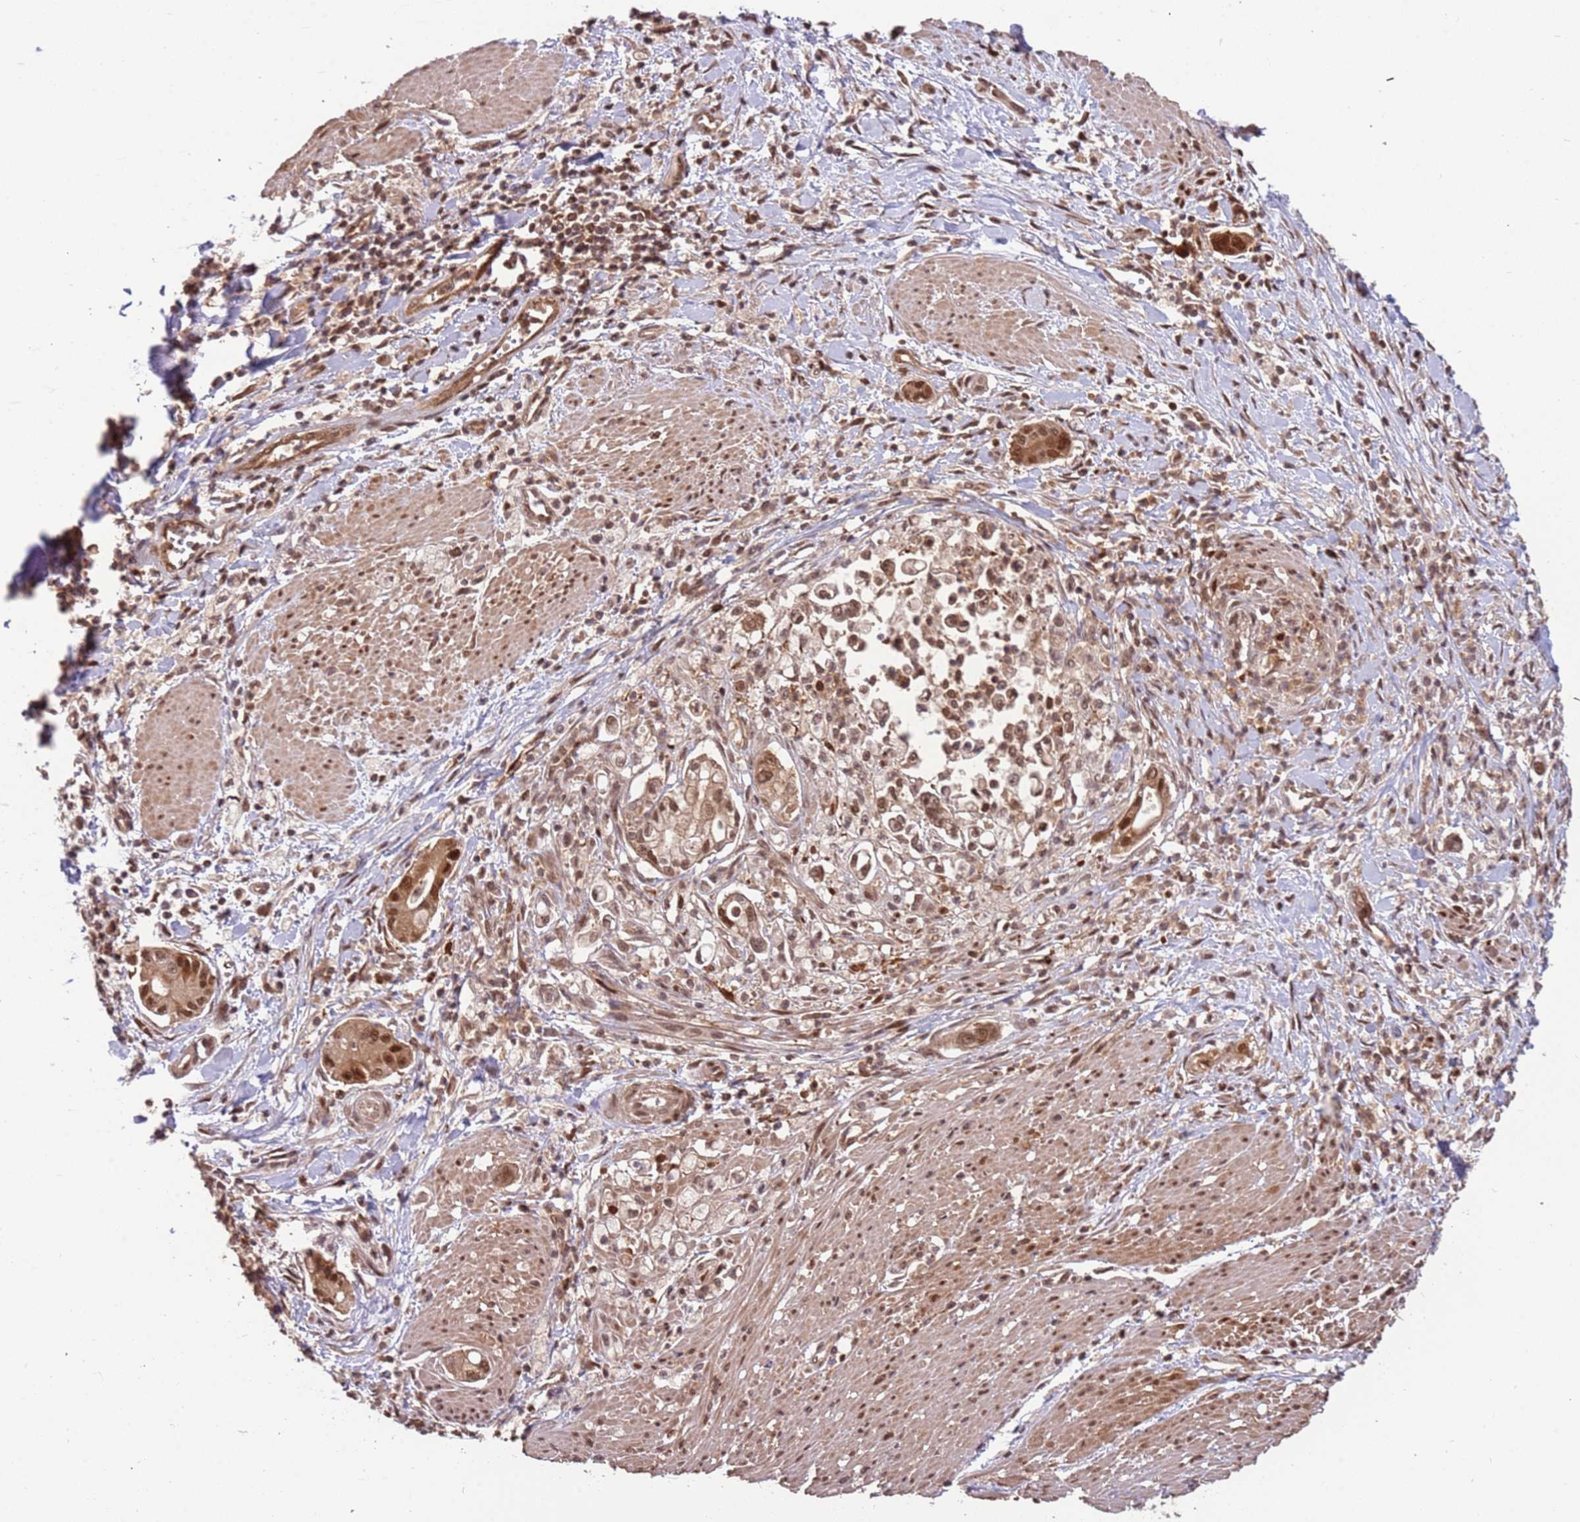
{"staining": {"intensity": "moderate", "quantity": ">75%", "location": "nuclear"}, "tissue": "pancreatic cancer", "cell_type": "Tumor cells", "image_type": "cancer", "snomed": [{"axis": "morphology", "description": "Adenocarcinoma, NOS"}, {"axis": "topography", "description": "Pancreas"}], "caption": "Immunohistochemical staining of human pancreatic cancer exhibits moderate nuclear protein positivity in approximately >75% of tumor cells. (DAB (3,3'-diaminobenzidine) = brown stain, brightfield microscopy at high magnification).", "gene": "GBP2", "patient": {"sex": "male", "age": 78}}